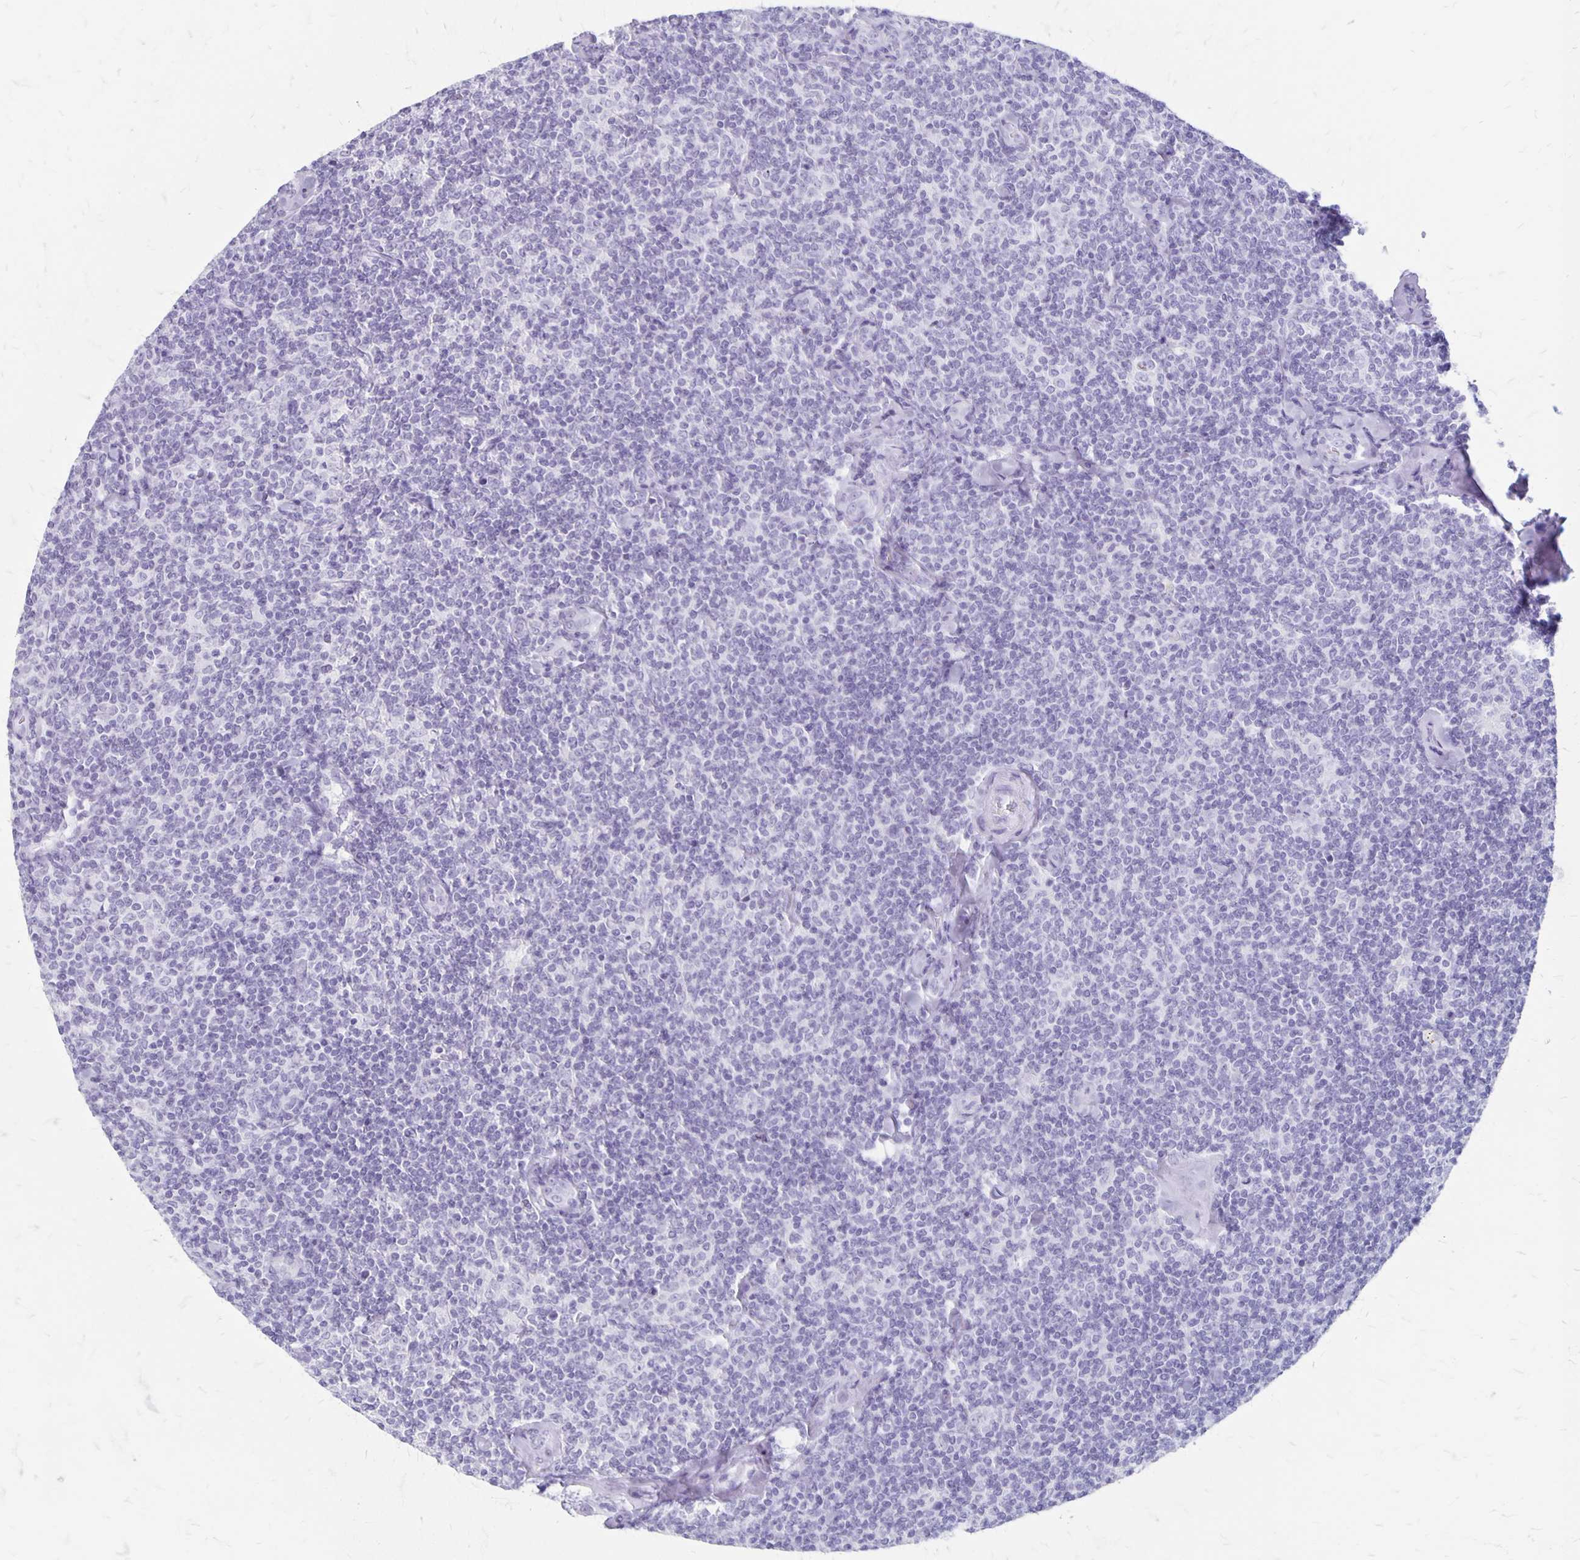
{"staining": {"intensity": "negative", "quantity": "none", "location": "none"}, "tissue": "lymphoma", "cell_type": "Tumor cells", "image_type": "cancer", "snomed": [{"axis": "morphology", "description": "Malignant lymphoma, non-Hodgkin's type, Low grade"}, {"axis": "topography", "description": "Lymph node"}], "caption": "Immunohistochemistry micrograph of neoplastic tissue: lymphoma stained with DAB displays no significant protein positivity in tumor cells.", "gene": "MAGEC2", "patient": {"sex": "female", "age": 56}}